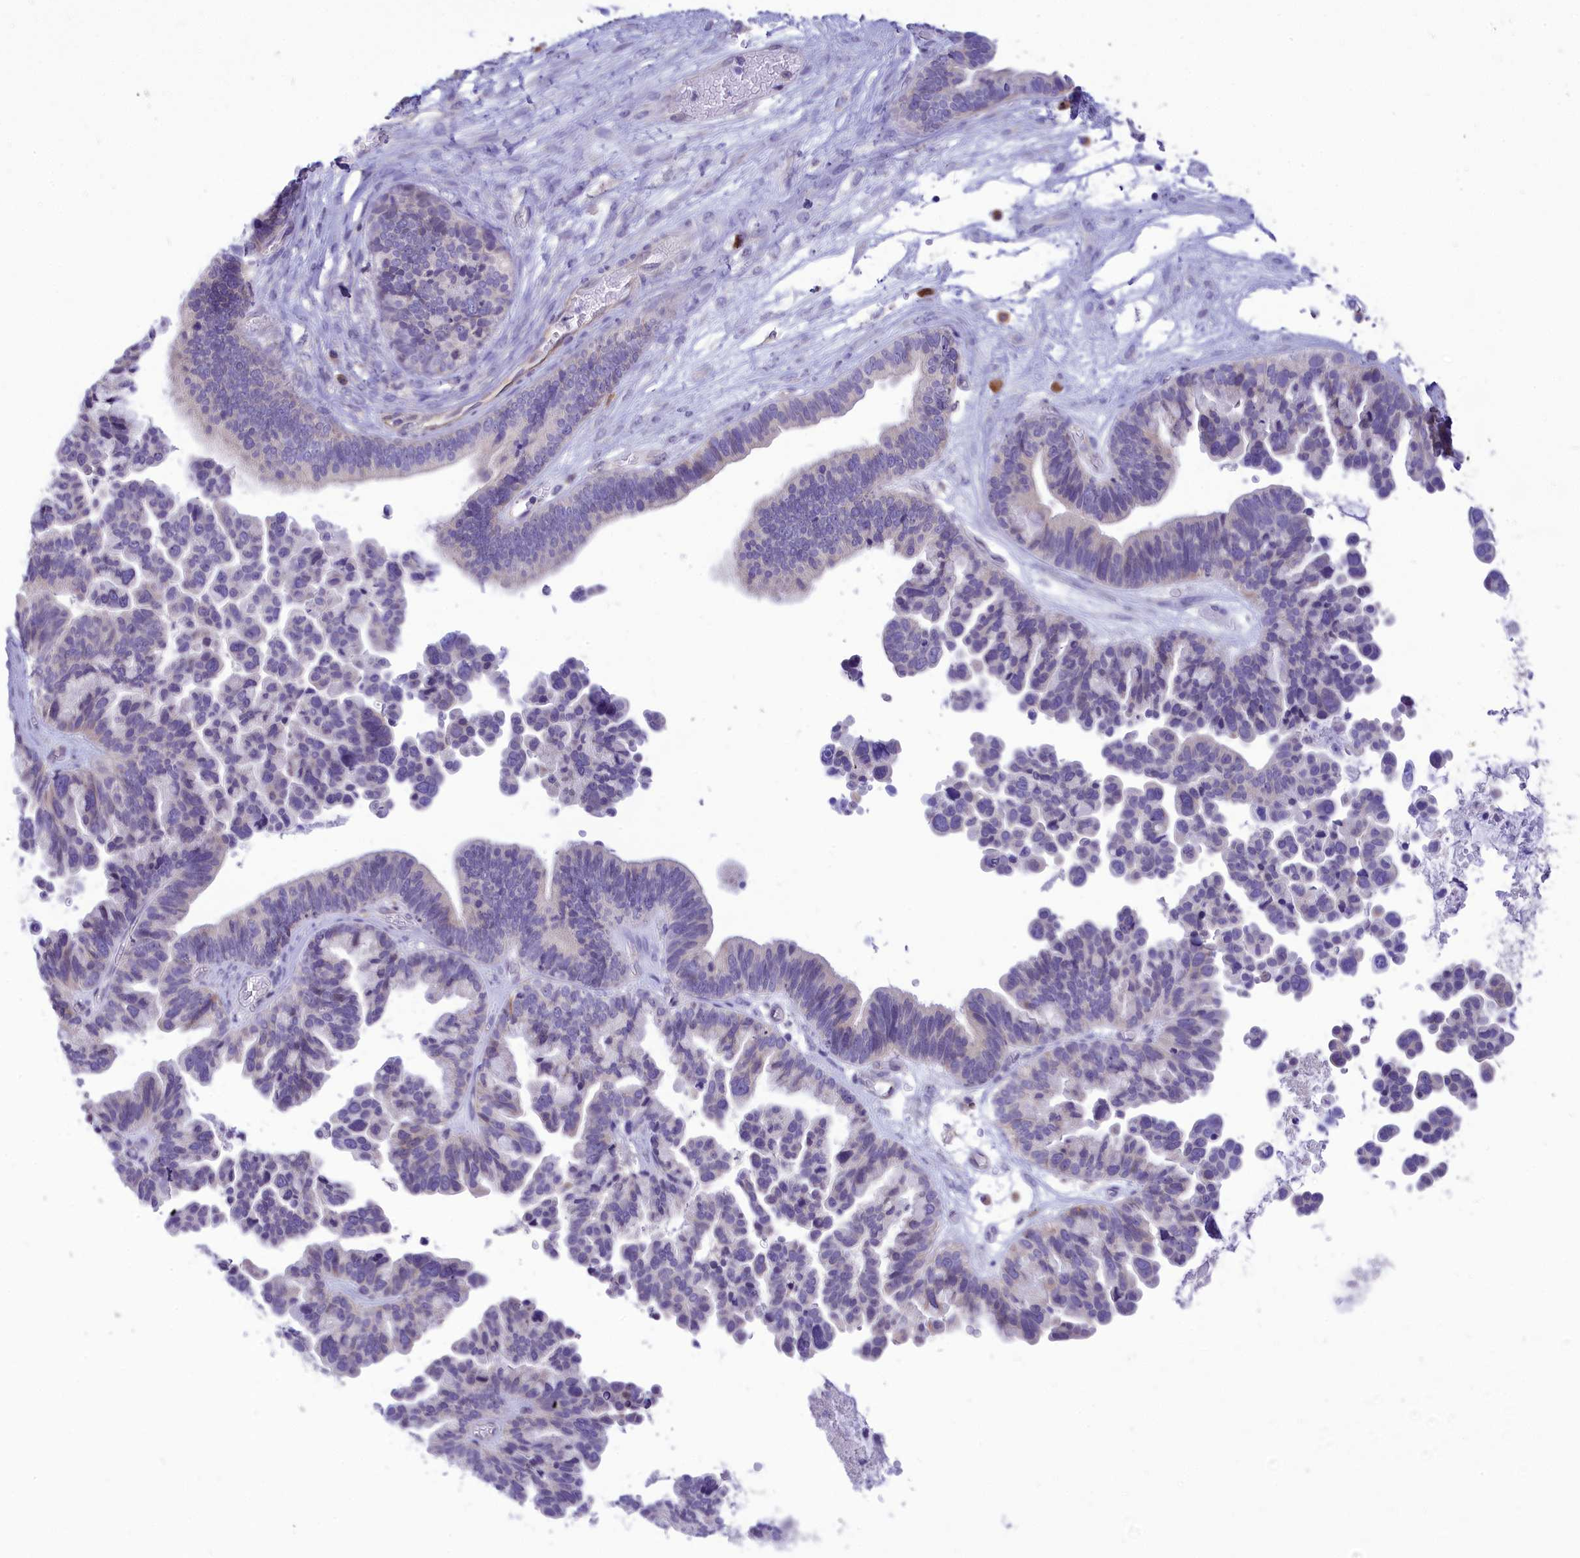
{"staining": {"intensity": "negative", "quantity": "none", "location": "none"}, "tissue": "ovarian cancer", "cell_type": "Tumor cells", "image_type": "cancer", "snomed": [{"axis": "morphology", "description": "Cystadenocarcinoma, serous, NOS"}, {"axis": "topography", "description": "Ovary"}], "caption": "The IHC photomicrograph has no significant positivity in tumor cells of ovarian cancer tissue. (DAB immunohistochemistry with hematoxylin counter stain).", "gene": "DCAF16", "patient": {"sex": "female", "age": 56}}